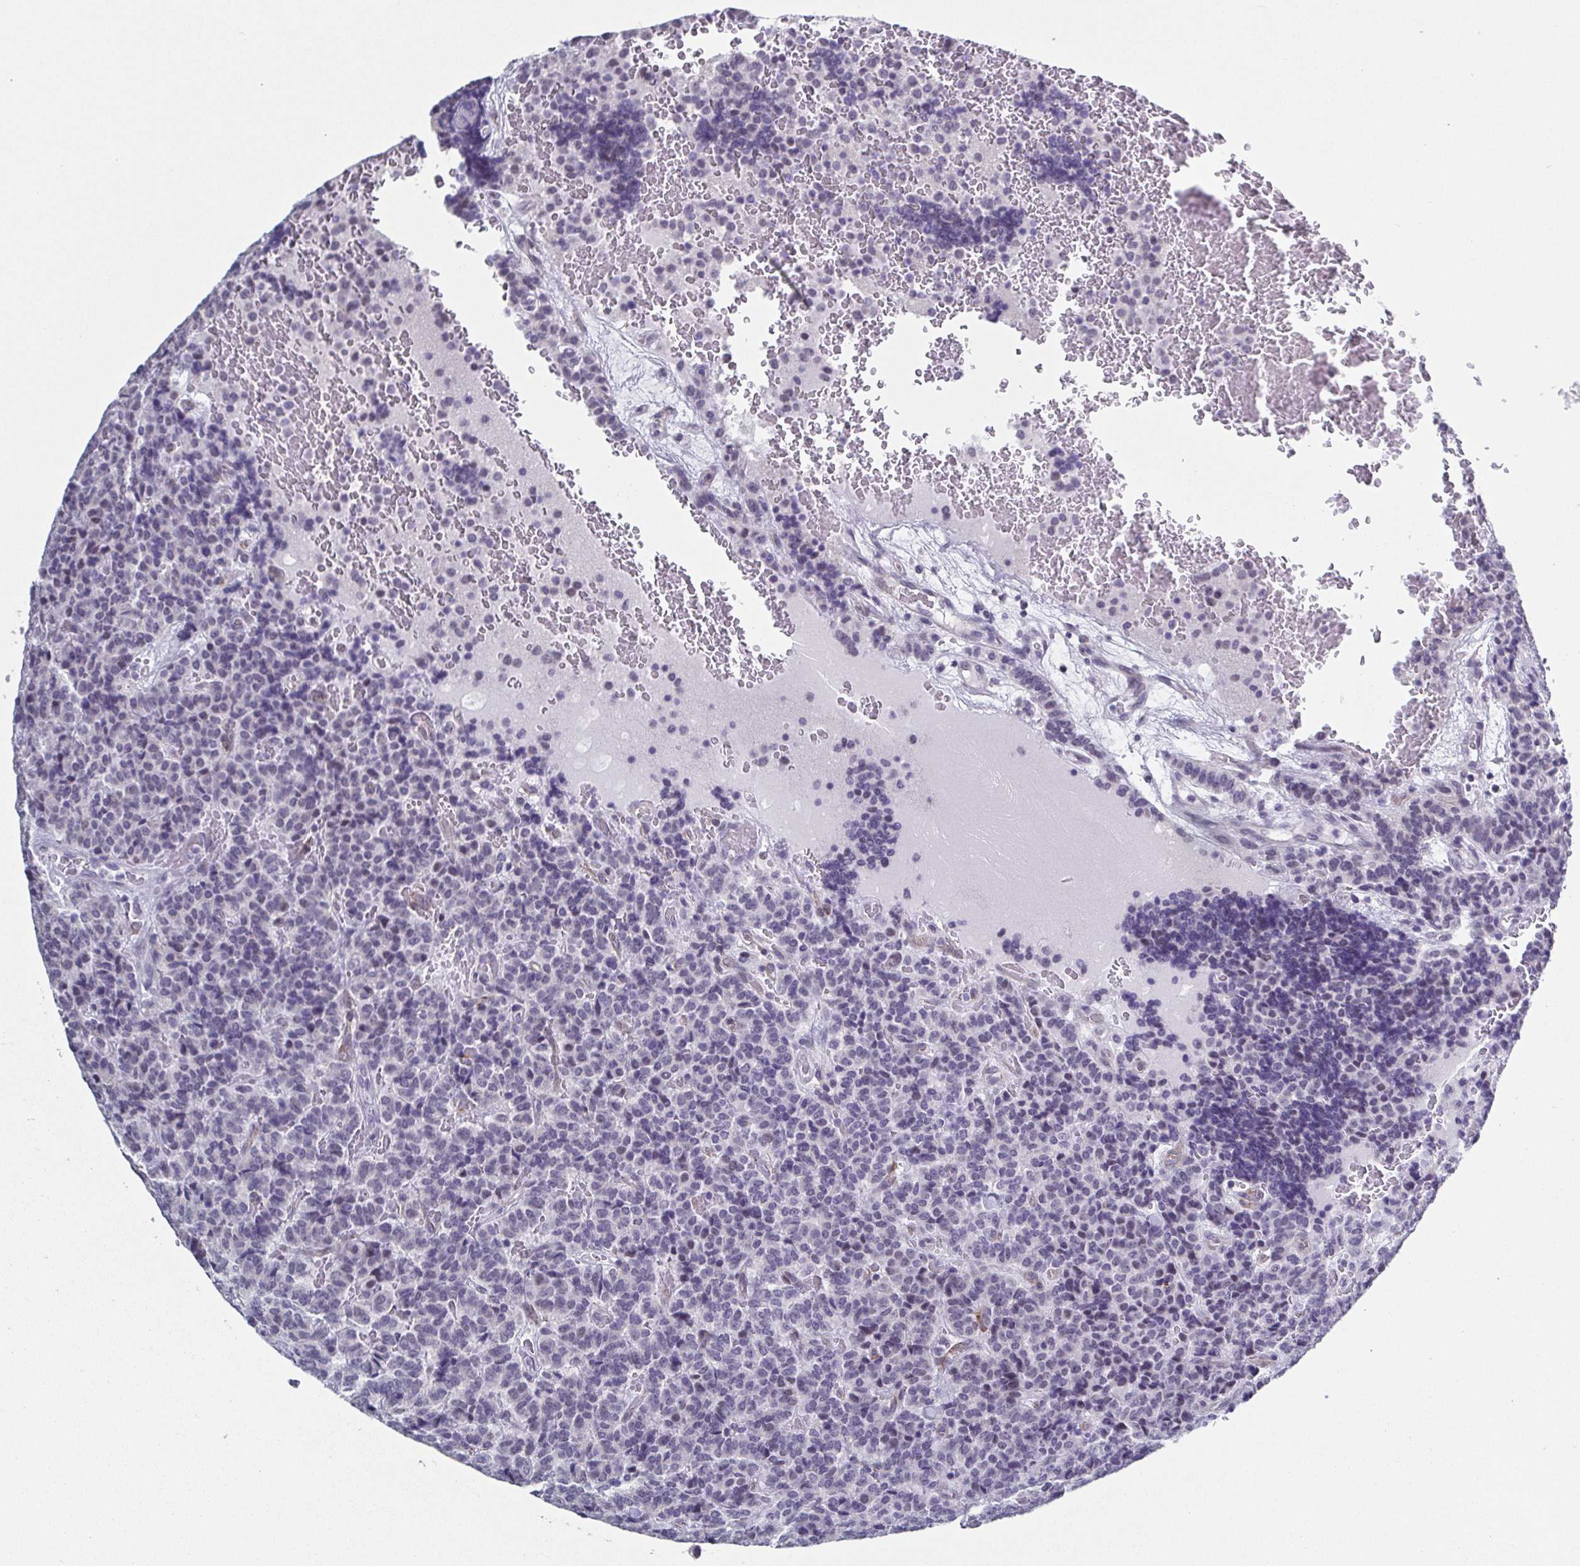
{"staining": {"intensity": "negative", "quantity": "none", "location": "none"}, "tissue": "carcinoid", "cell_type": "Tumor cells", "image_type": "cancer", "snomed": [{"axis": "morphology", "description": "Carcinoid, malignant, NOS"}, {"axis": "topography", "description": "Pancreas"}], "caption": "Human carcinoid stained for a protein using immunohistochemistry (IHC) demonstrates no staining in tumor cells.", "gene": "TMEM92", "patient": {"sex": "male", "age": 36}}